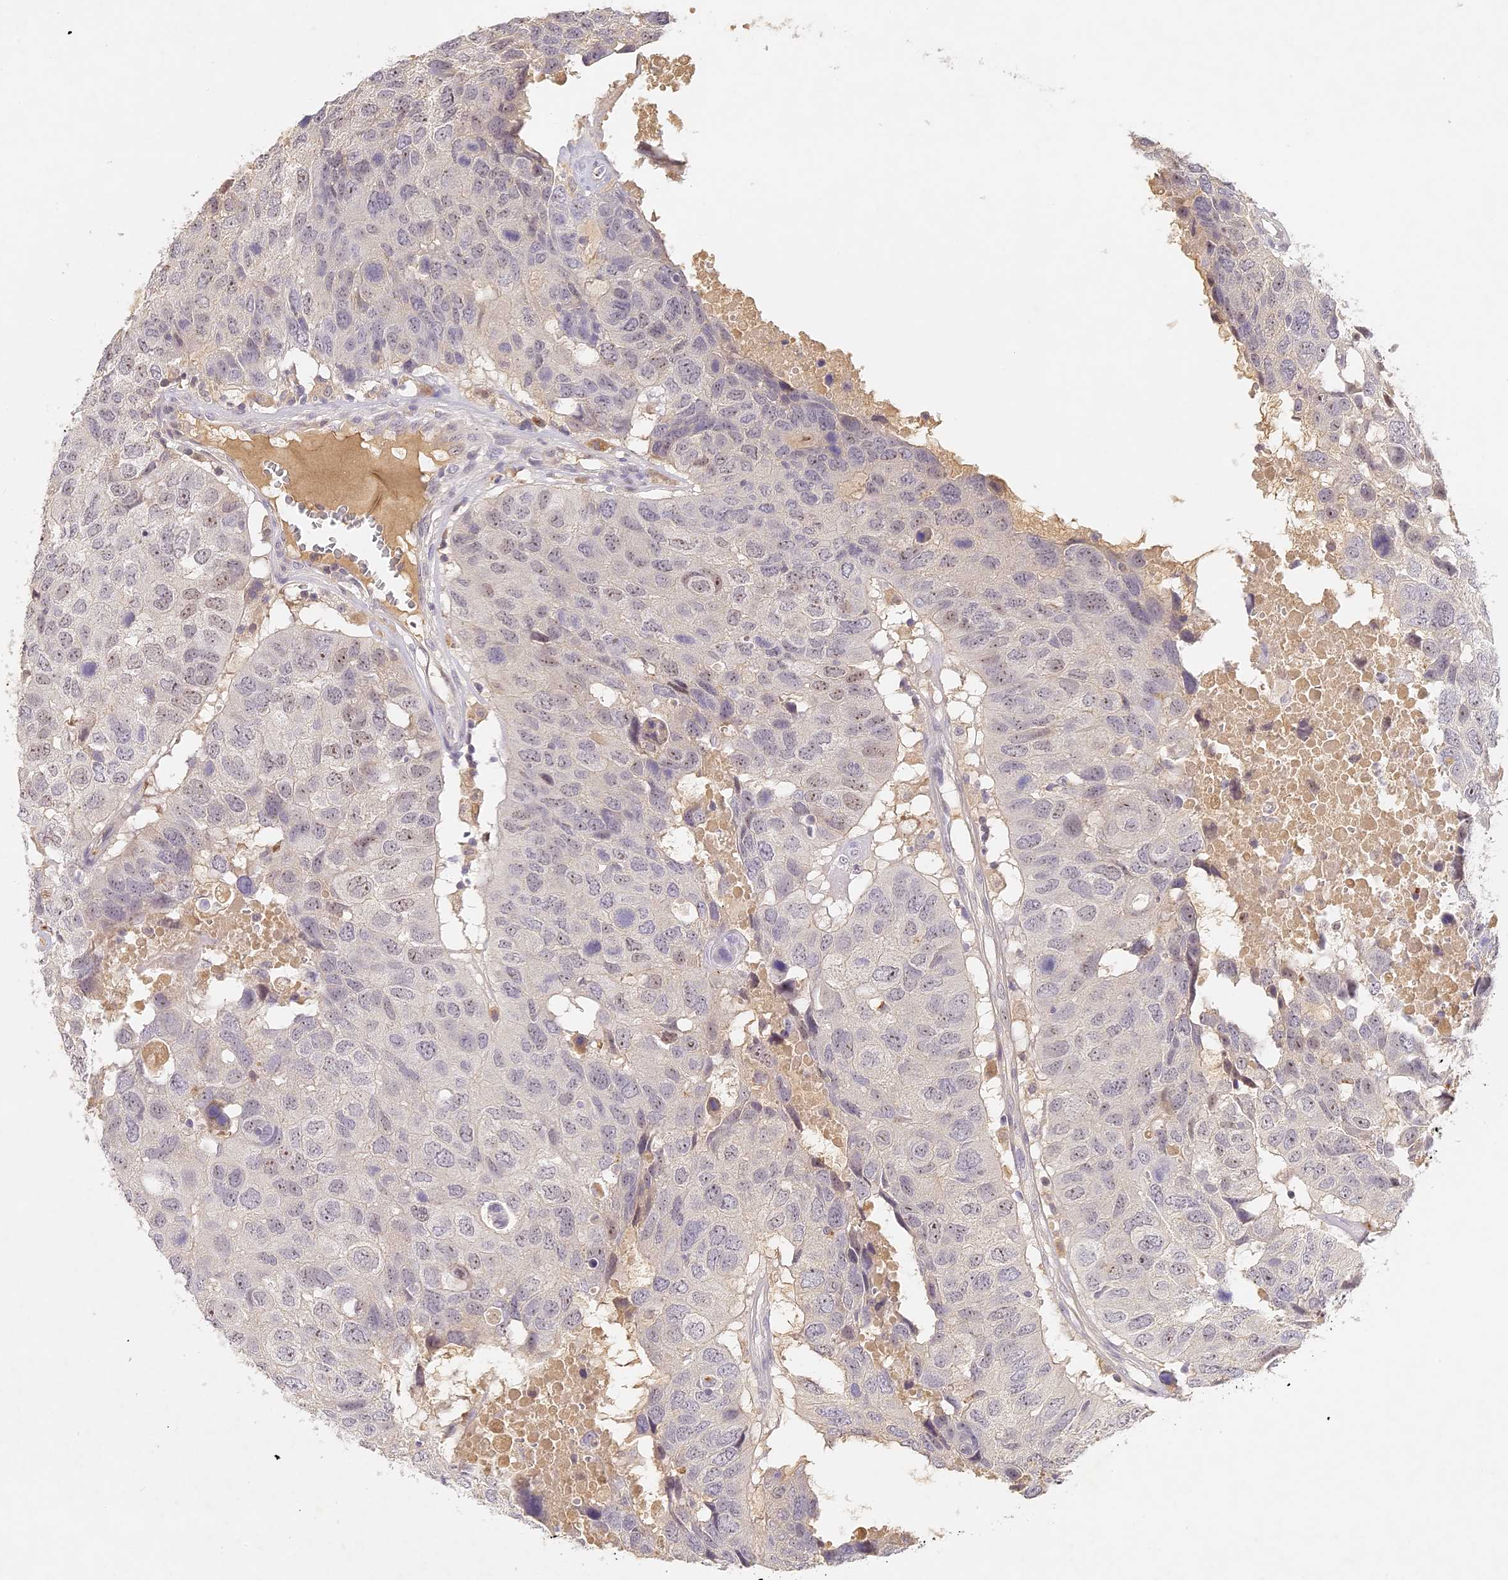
{"staining": {"intensity": "weak", "quantity": "<25%", "location": "nuclear"}, "tissue": "head and neck cancer", "cell_type": "Tumor cells", "image_type": "cancer", "snomed": [{"axis": "morphology", "description": "Squamous cell carcinoma, NOS"}, {"axis": "topography", "description": "Head-Neck"}], "caption": "Squamous cell carcinoma (head and neck) was stained to show a protein in brown. There is no significant staining in tumor cells.", "gene": "ELL3", "patient": {"sex": "male", "age": 66}}